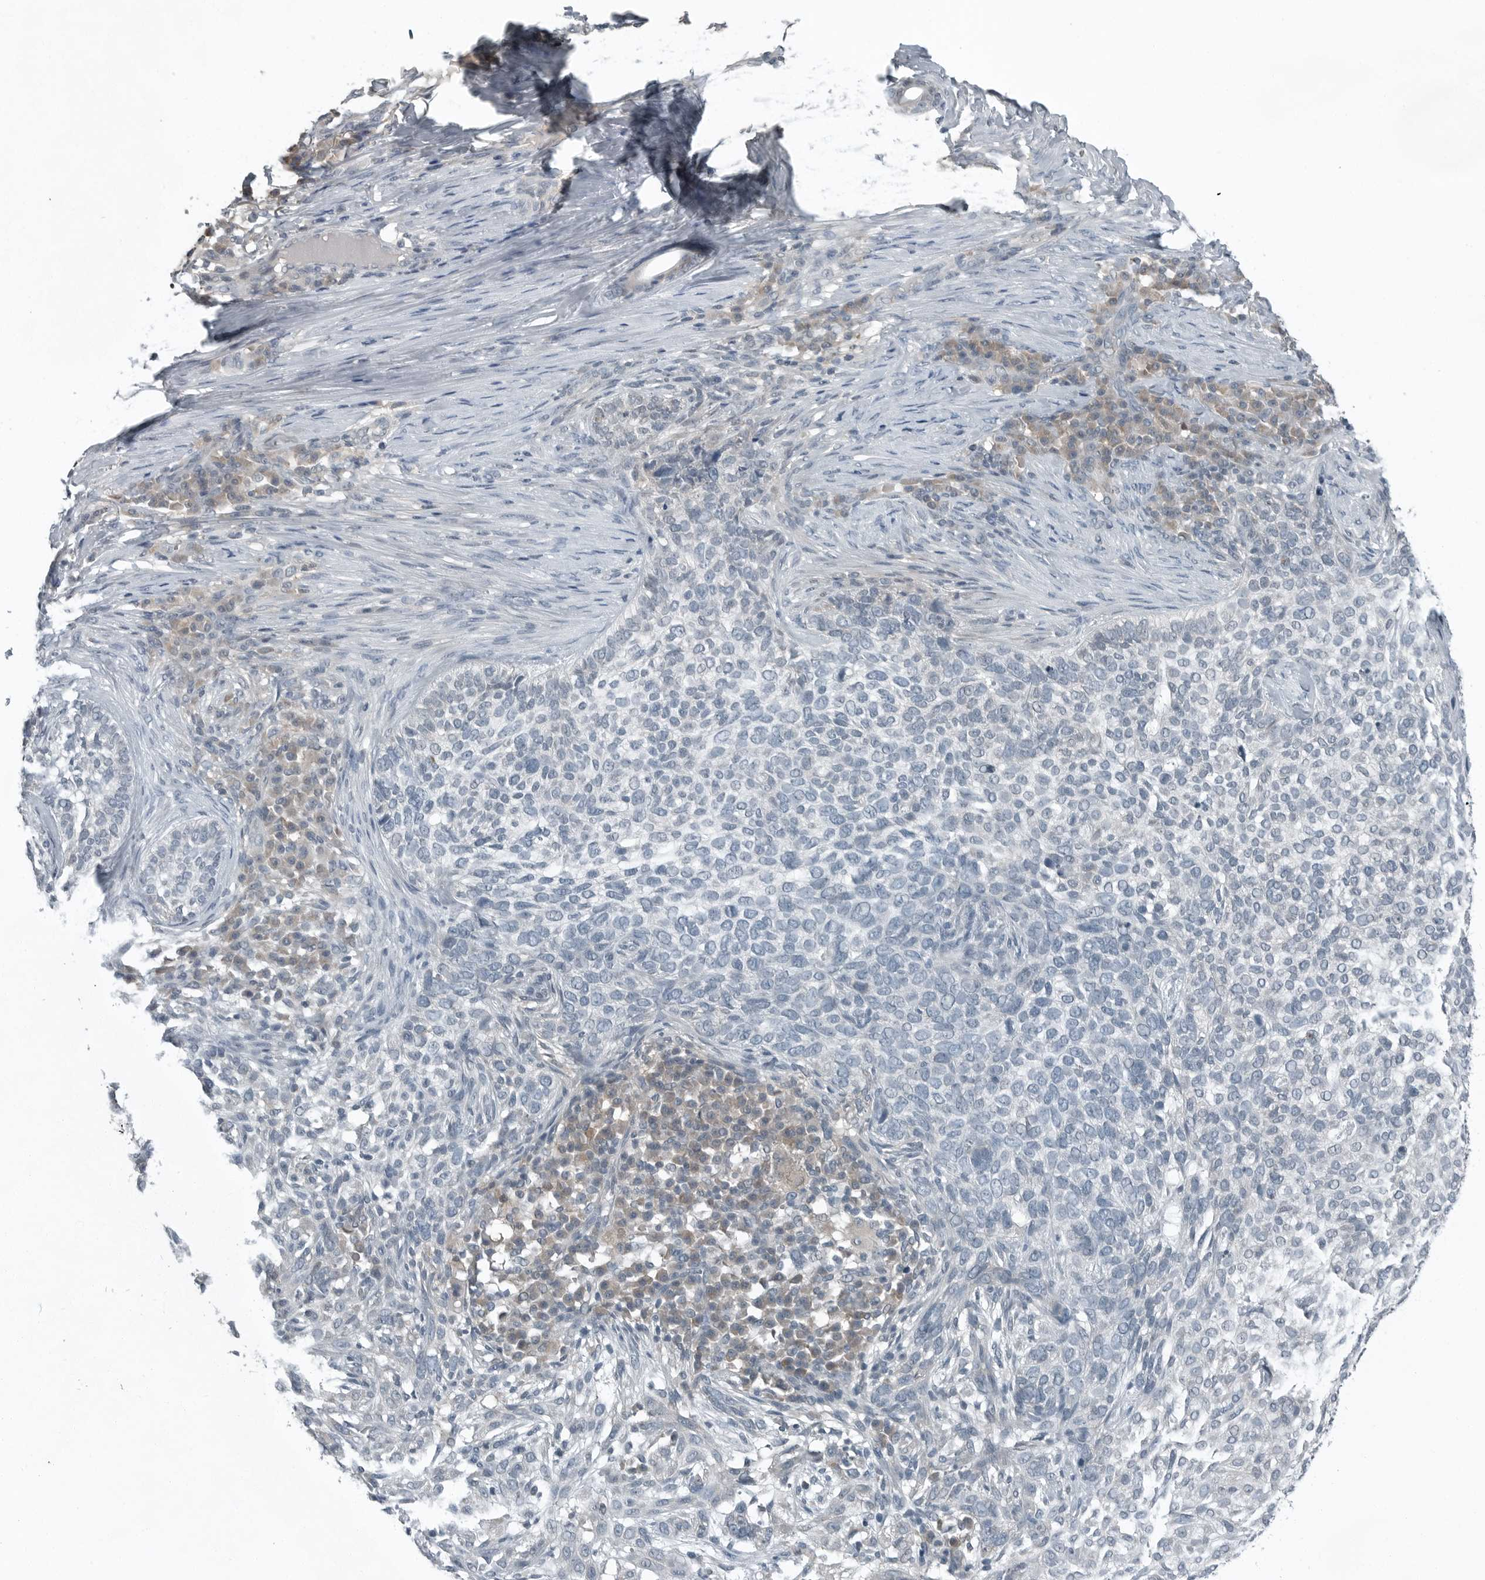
{"staining": {"intensity": "negative", "quantity": "none", "location": "none"}, "tissue": "skin cancer", "cell_type": "Tumor cells", "image_type": "cancer", "snomed": [{"axis": "morphology", "description": "Basal cell carcinoma"}, {"axis": "topography", "description": "Skin"}], "caption": "This is an immunohistochemistry (IHC) histopathology image of skin cancer. There is no positivity in tumor cells.", "gene": "KYAT1", "patient": {"sex": "female", "age": 64}}